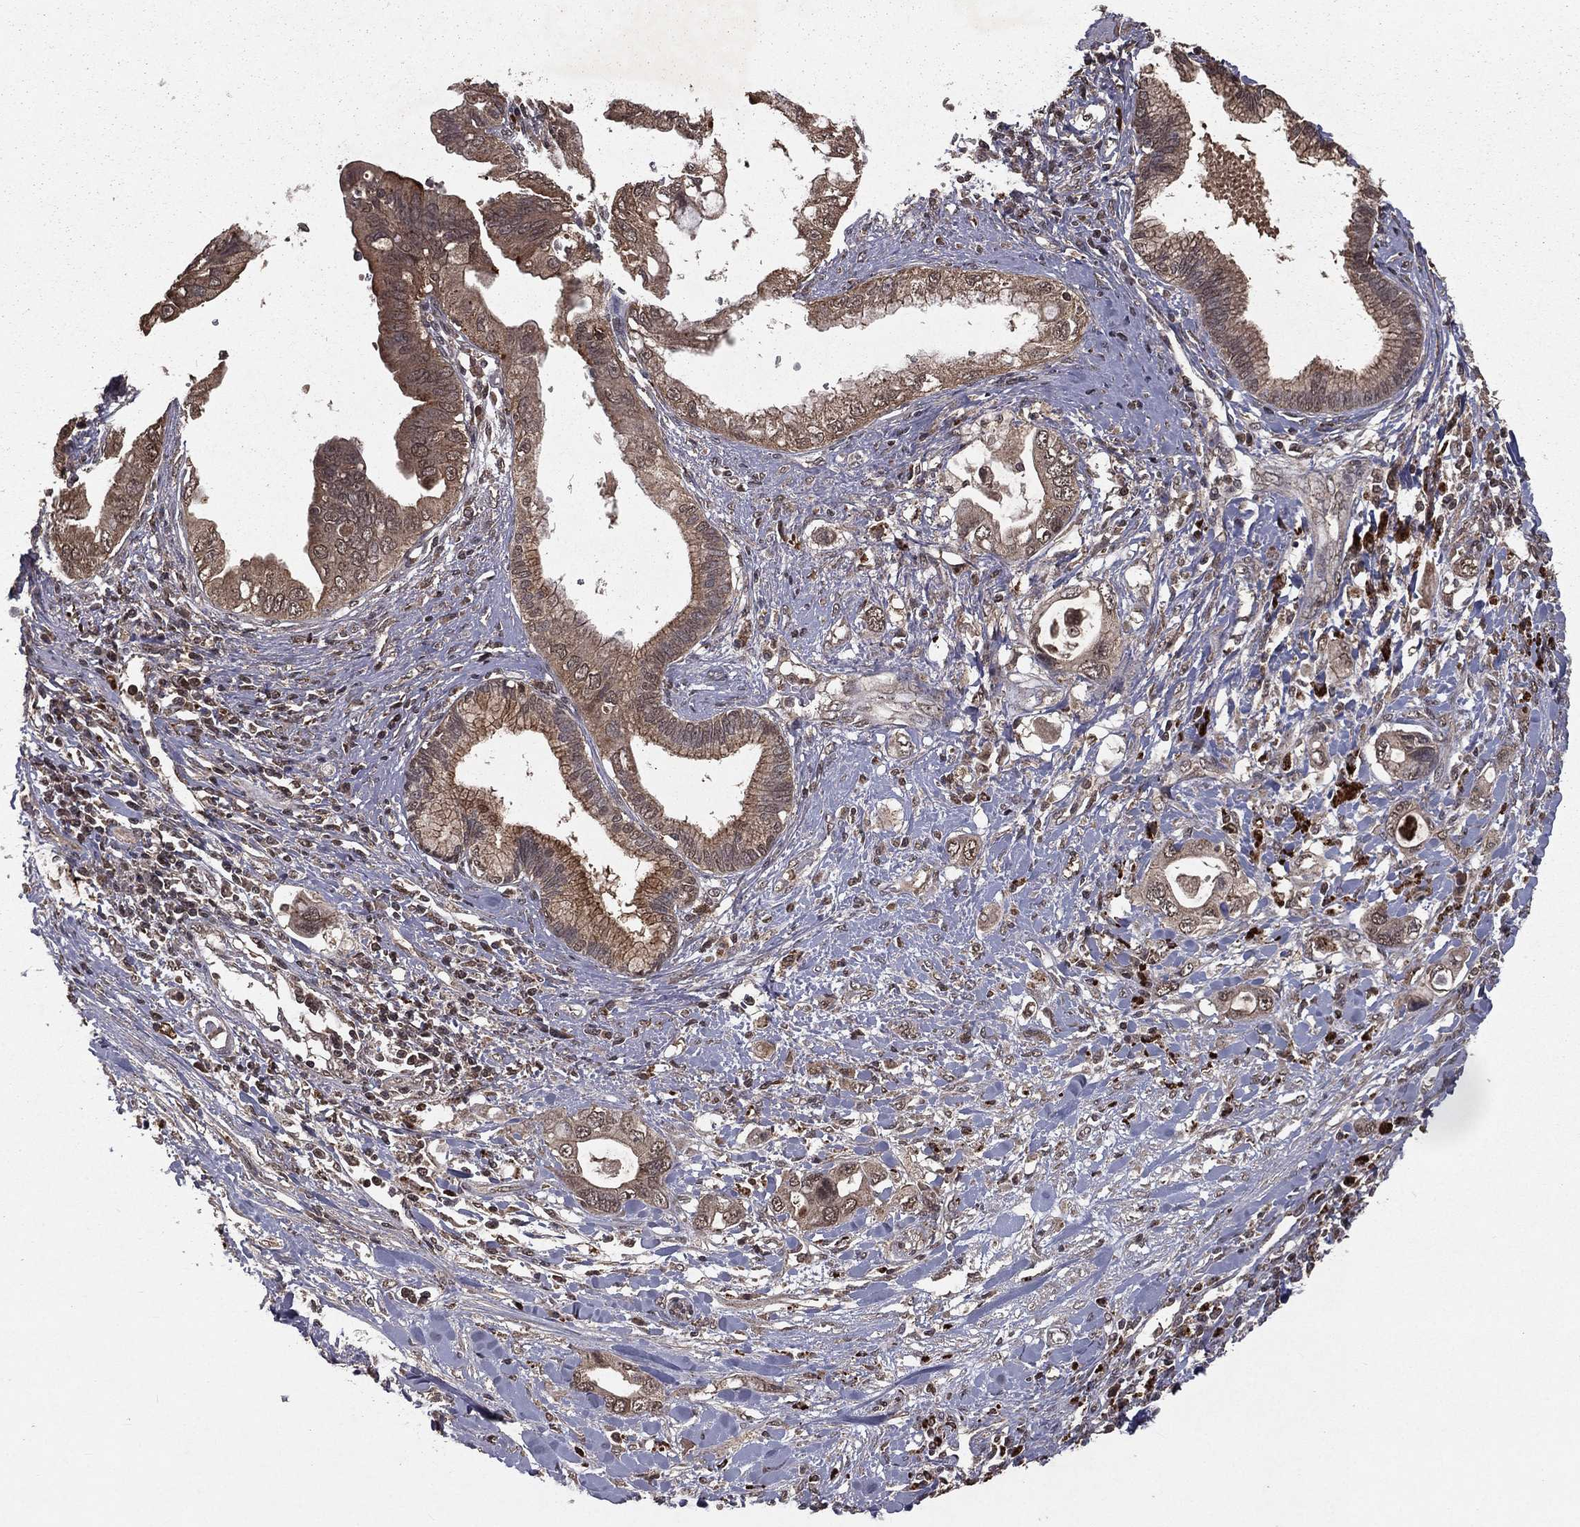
{"staining": {"intensity": "weak", "quantity": ">75%", "location": "cytoplasmic/membranous"}, "tissue": "pancreatic cancer", "cell_type": "Tumor cells", "image_type": "cancer", "snomed": [{"axis": "morphology", "description": "Adenocarcinoma, NOS"}, {"axis": "topography", "description": "Pancreas"}], "caption": "Protein expression analysis of human pancreatic cancer reveals weak cytoplasmic/membranous staining in about >75% of tumor cells.", "gene": "ZDHHC15", "patient": {"sex": "female", "age": 56}}